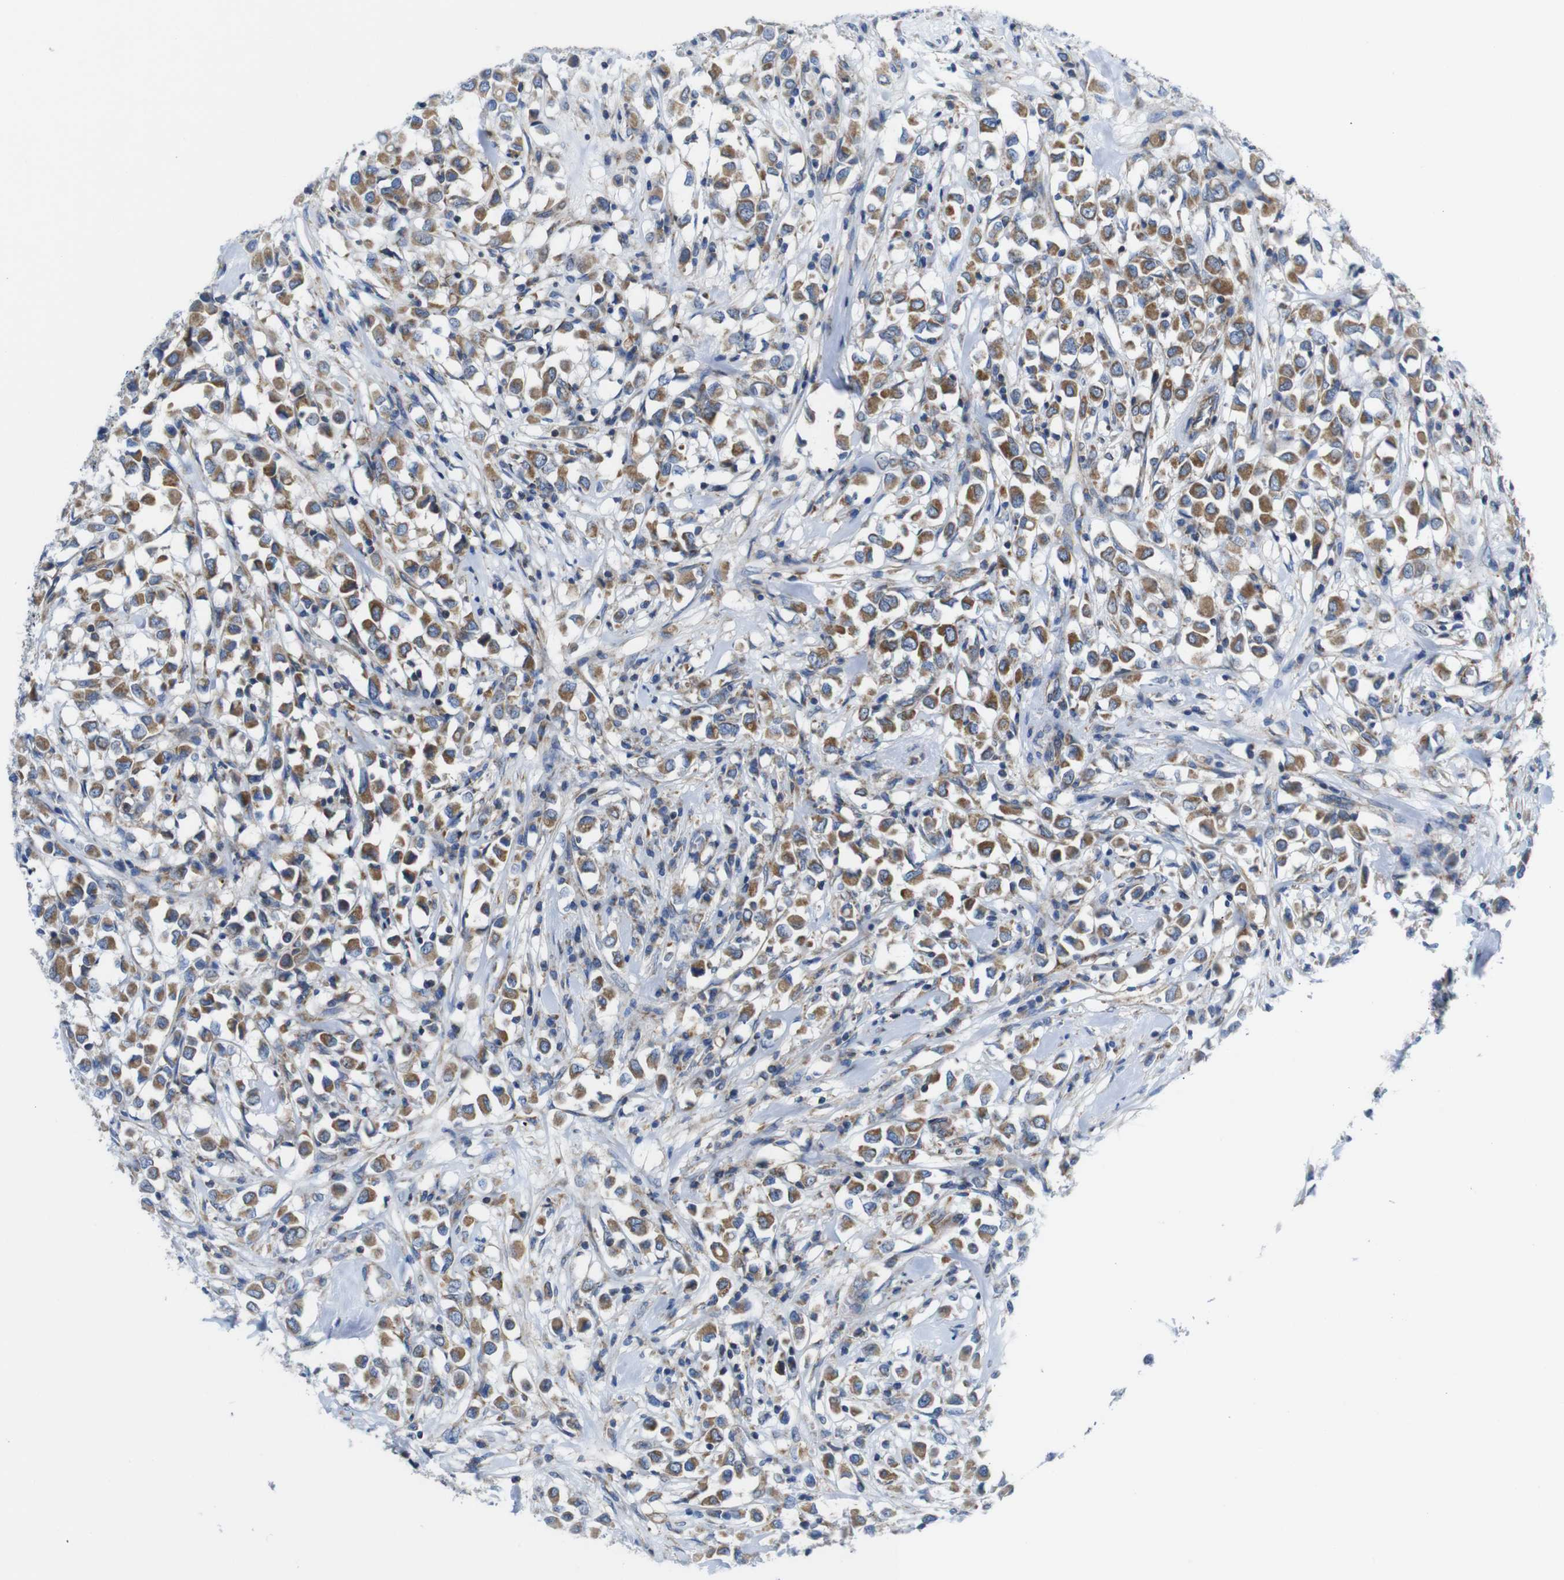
{"staining": {"intensity": "moderate", "quantity": ">75%", "location": "cytoplasmic/membranous"}, "tissue": "breast cancer", "cell_type": "Tumor cells", "image_type": "cancer", "snomed": [{"axis": "morphology", "description": "Duct carcinoma"}, {"axis": "topography", "description": "Breast"}], "caption": "Immunohistochemical staining of human breast invasive ductal carcinoma exhibits medium levels of moderate cytoplasmic/membranous protein staining in about >75% of tumor cells. (brown staining indicates protein expression, while blue staining denotes nuclei).", "gene": "PDCD1LG2", "patient": {"sex": "female", "age": 61}}